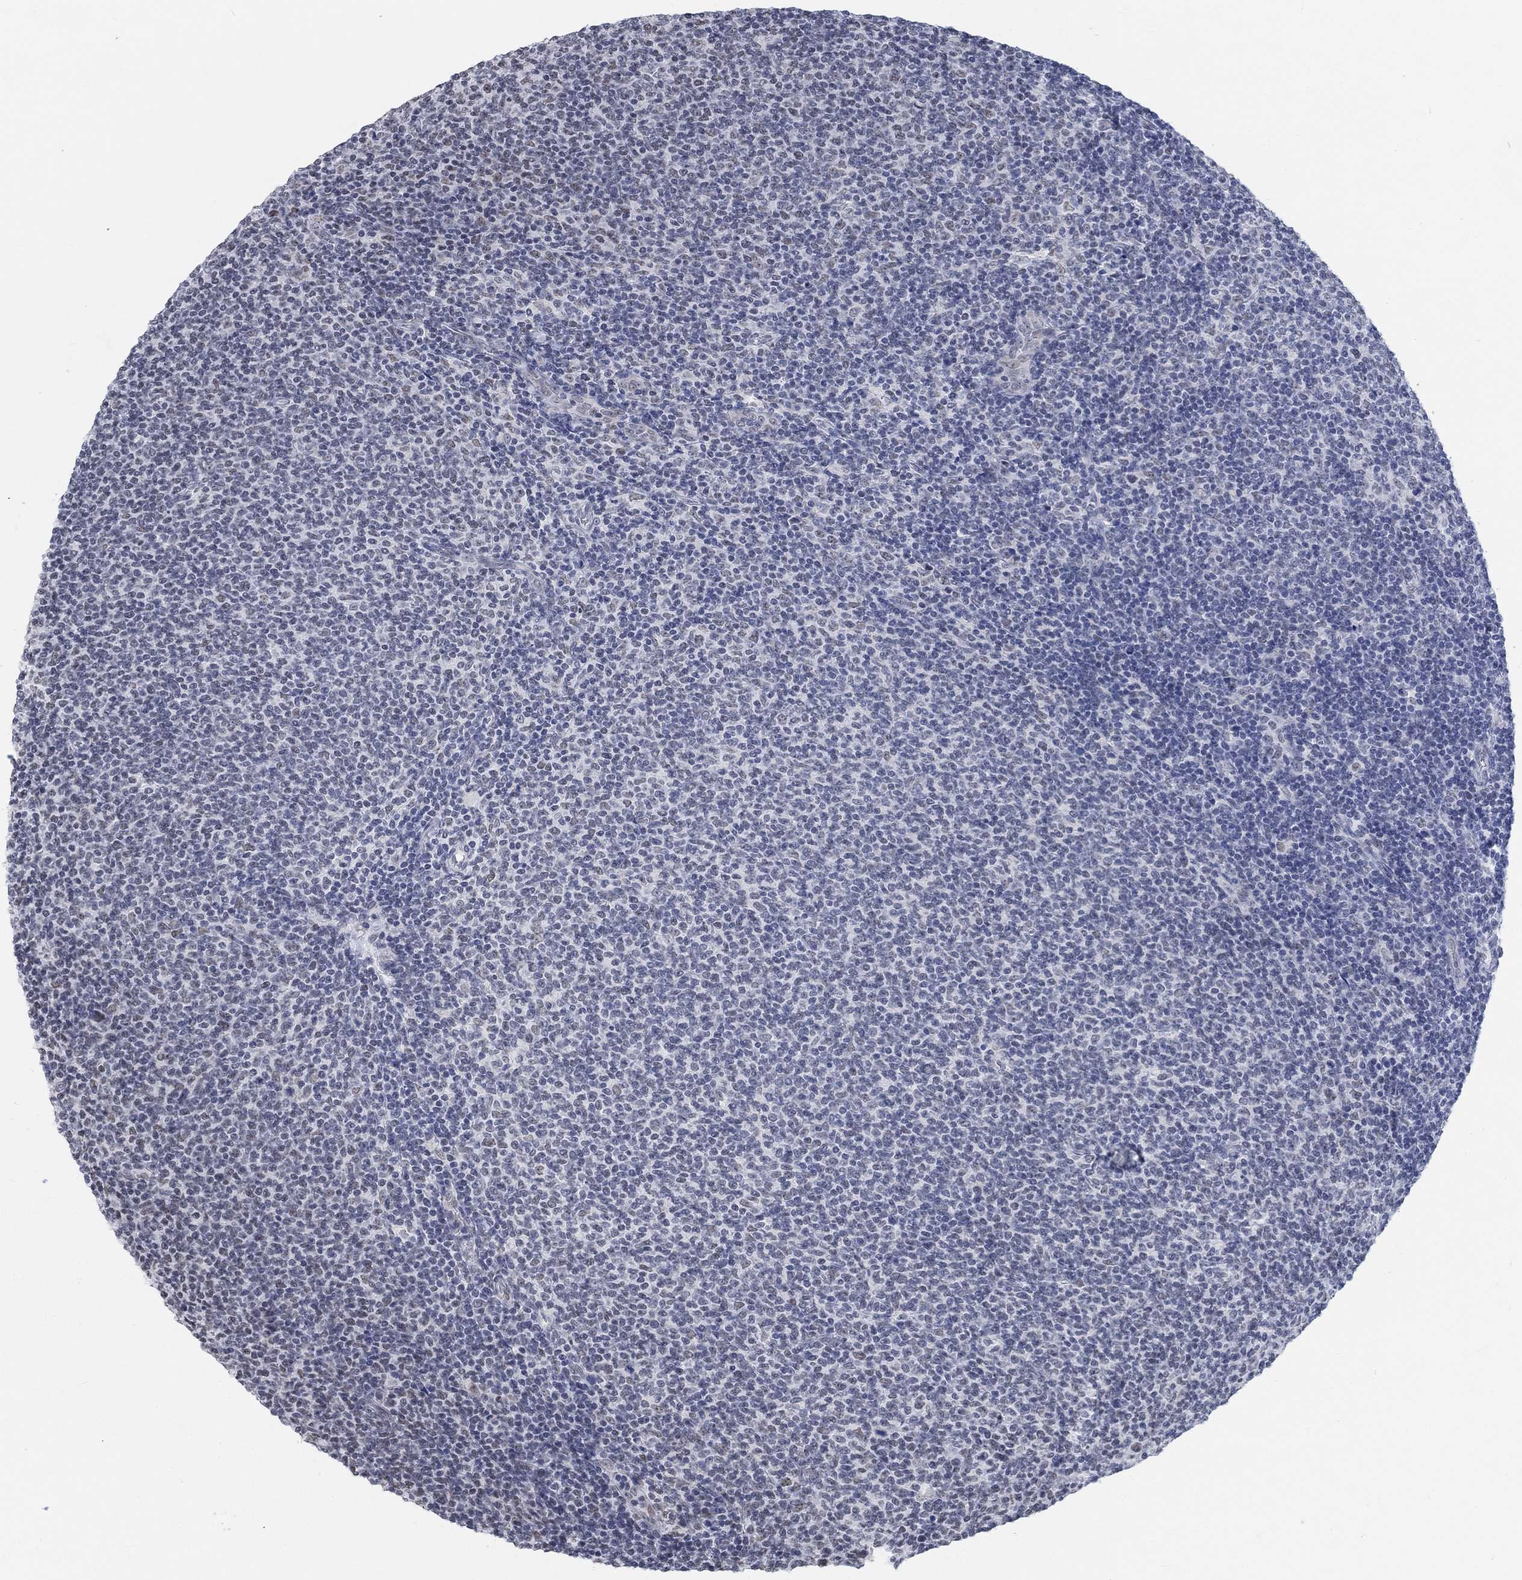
{"staining": {"intensity": "negative", "quantity": "none", "location": "none"}, "tissue": "lymphoma", "cell_type": "Tumor cells", "image_type": "cancer", "snomed": [{"axis": "morphology", "description": "Malignant lymphoma, non-Hodgkin's type, Low grade"}, {"axis": "topography", "description": "Lymph node"}], "caption": "There is no significant expression in tumor cells of lymphoma. The staining was performed using DAB (3,3'-diaminobenzidine) to visualize the protein expression in brown, while the nuclei were stained in blue with hematoxylin (Magnification: 20x).", "gene": "KCNH8", "patient": {"sex": "male", "age": 52}}